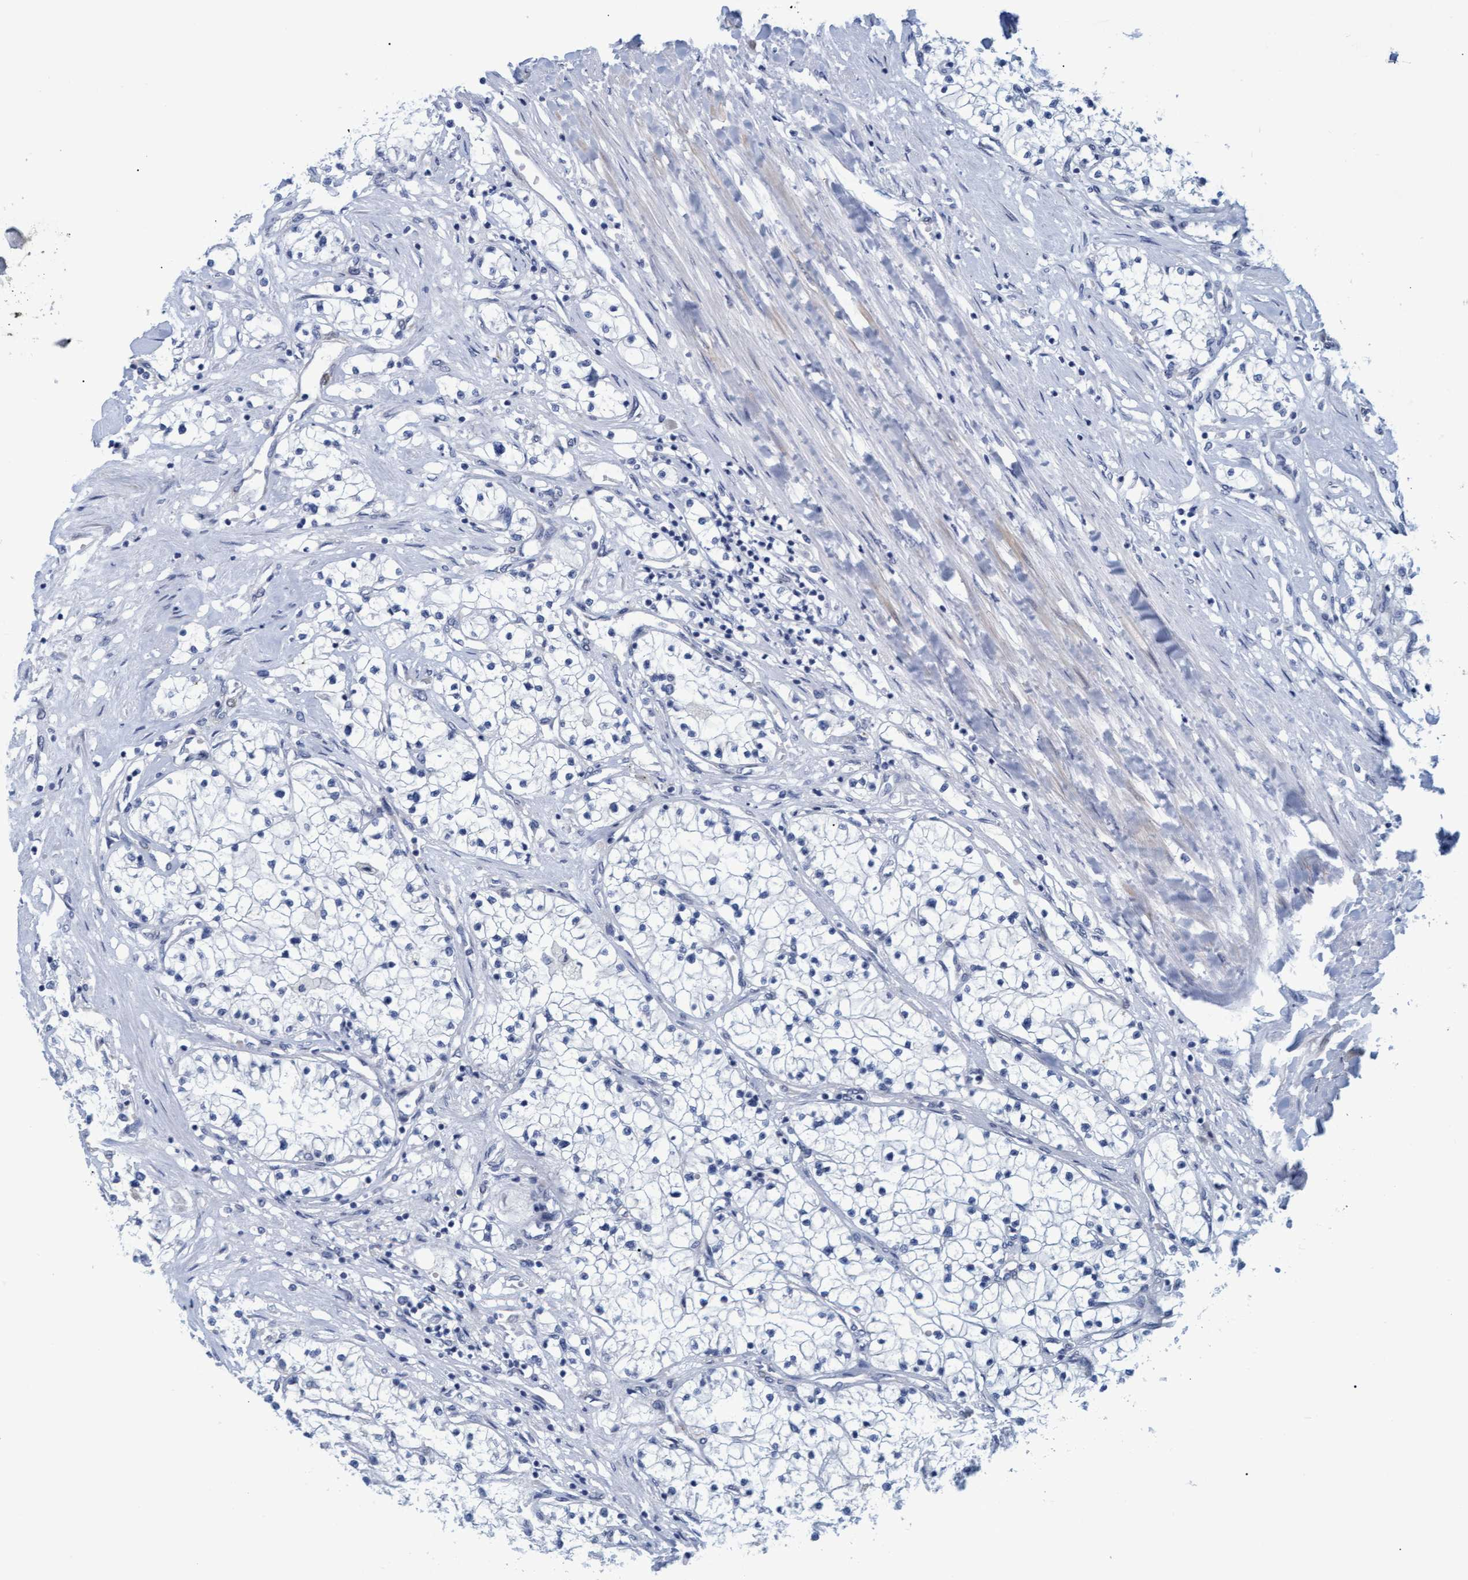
{"staining": {"intensity": "negative", "quantity": "none", "location": "none"}, "tissue": "renal cancer", "cell_type": "Tumor cells", "image_type": "cancer", "snomed": [{"axis": "morphology", "description": "Adenocarcinoma, NOS"}, {"axis": "topography", "description": "Kidney"}], "caption": "Tumor cells are negative for protein expression in human adenocarcinoma (renal). The staining was performed using DAB to visualize the protein expression in brown, while the nuclei were stained in blue with hematoxylin (Magnification: 20x).", "gene": "SSTR3", "patient": {"sex": "male", "age": 68}}